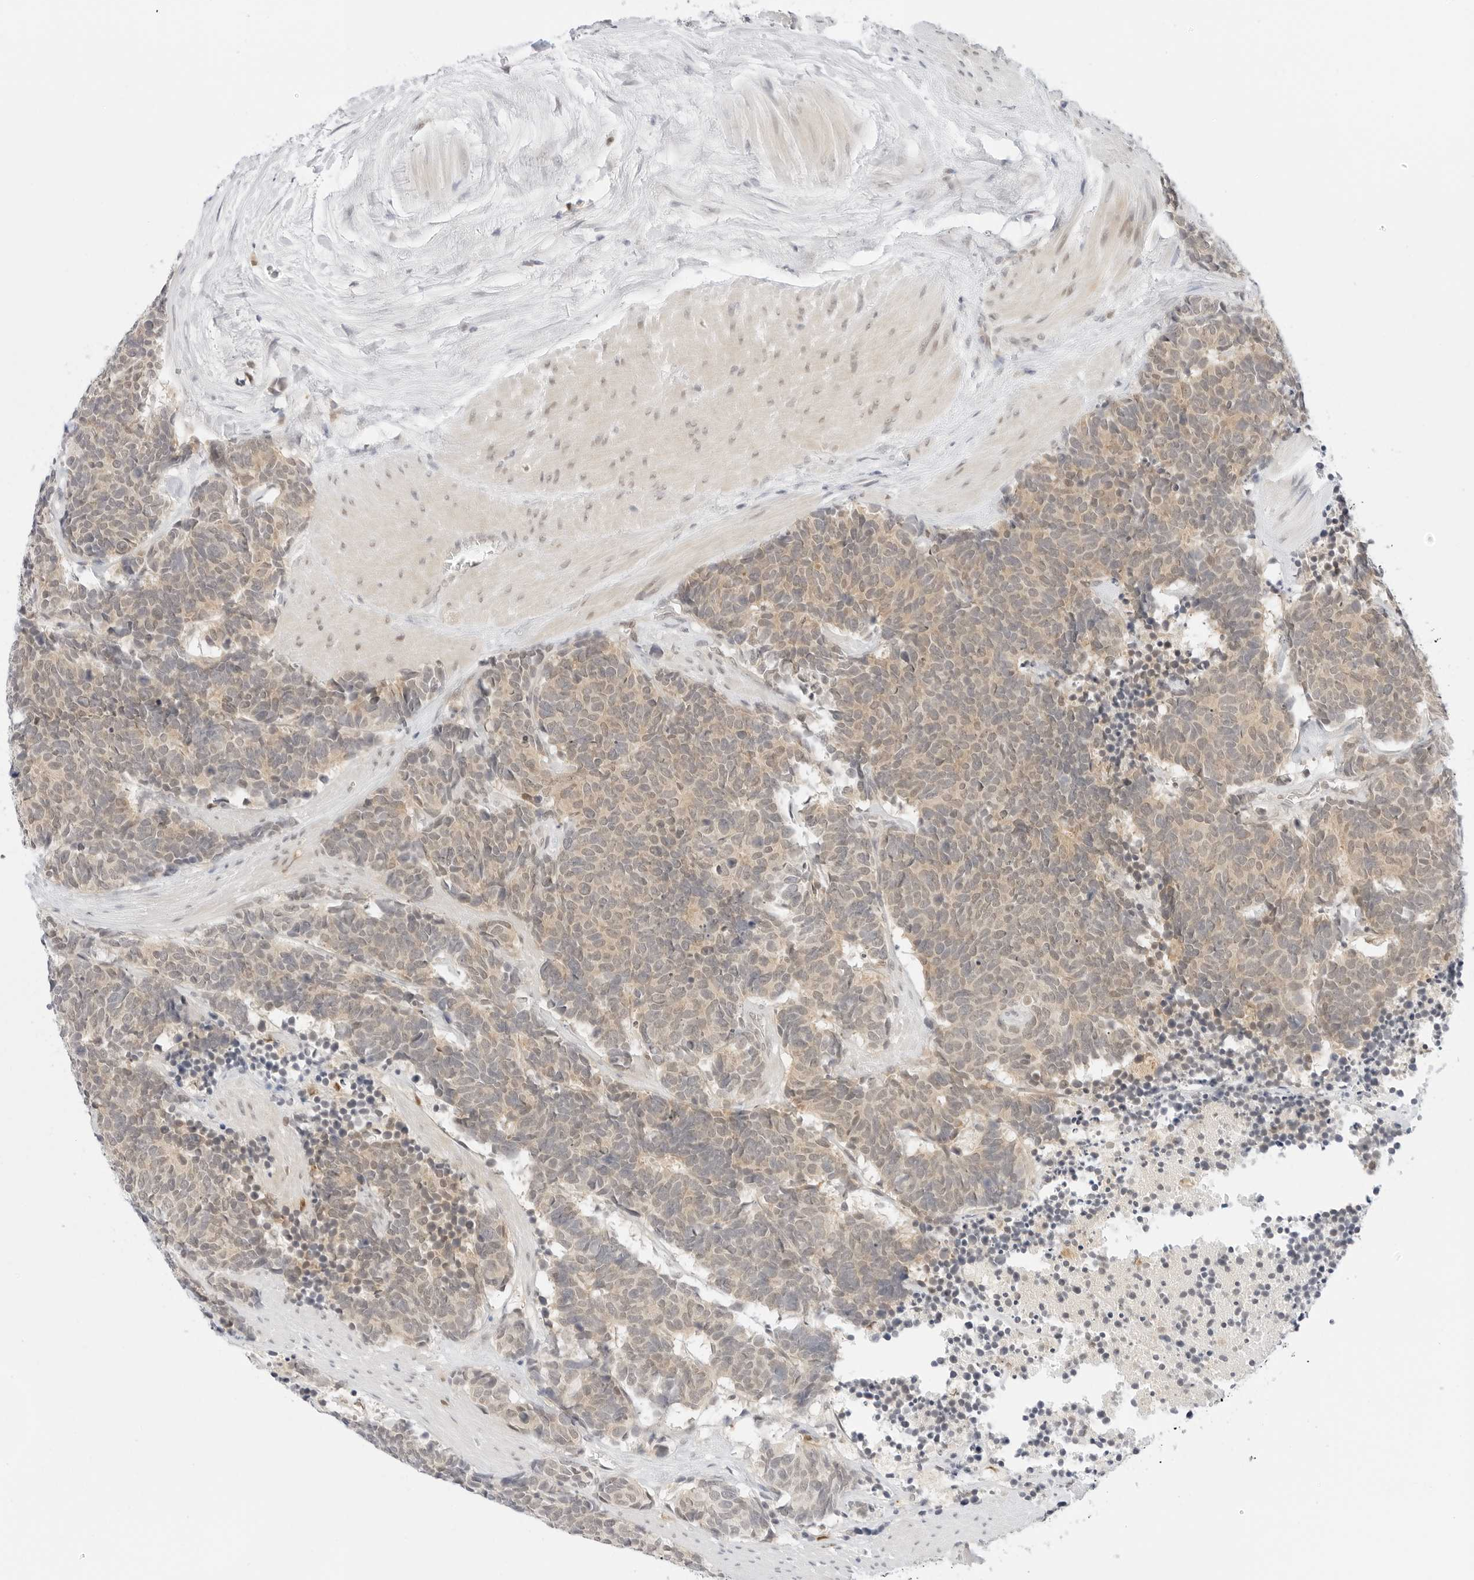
{"staining": {"intensity": "weak", "quantity": ">75%", "location": "cytoplasmic/membranous"}, "tissue": "carcinoid", "cell_type": "Tumor cells", "image_type": "cancer", "snomed": [{"axis": "morphology", "description": "Carcinoma, NOS"}, {"axis": "morphology", "description": "Carcinoid, malignant, NOS"}, {"axis": "topography", "description": "Urinary bladder"}], "caption": "Brown immunohistochemical staining in human carcinoid (malignant) exhibits weak cytoplasmic/membranous positivity in about >75% of tumor cells.", "gene": "POLR3C", "patient": {"sex": "male", "age": 57}}